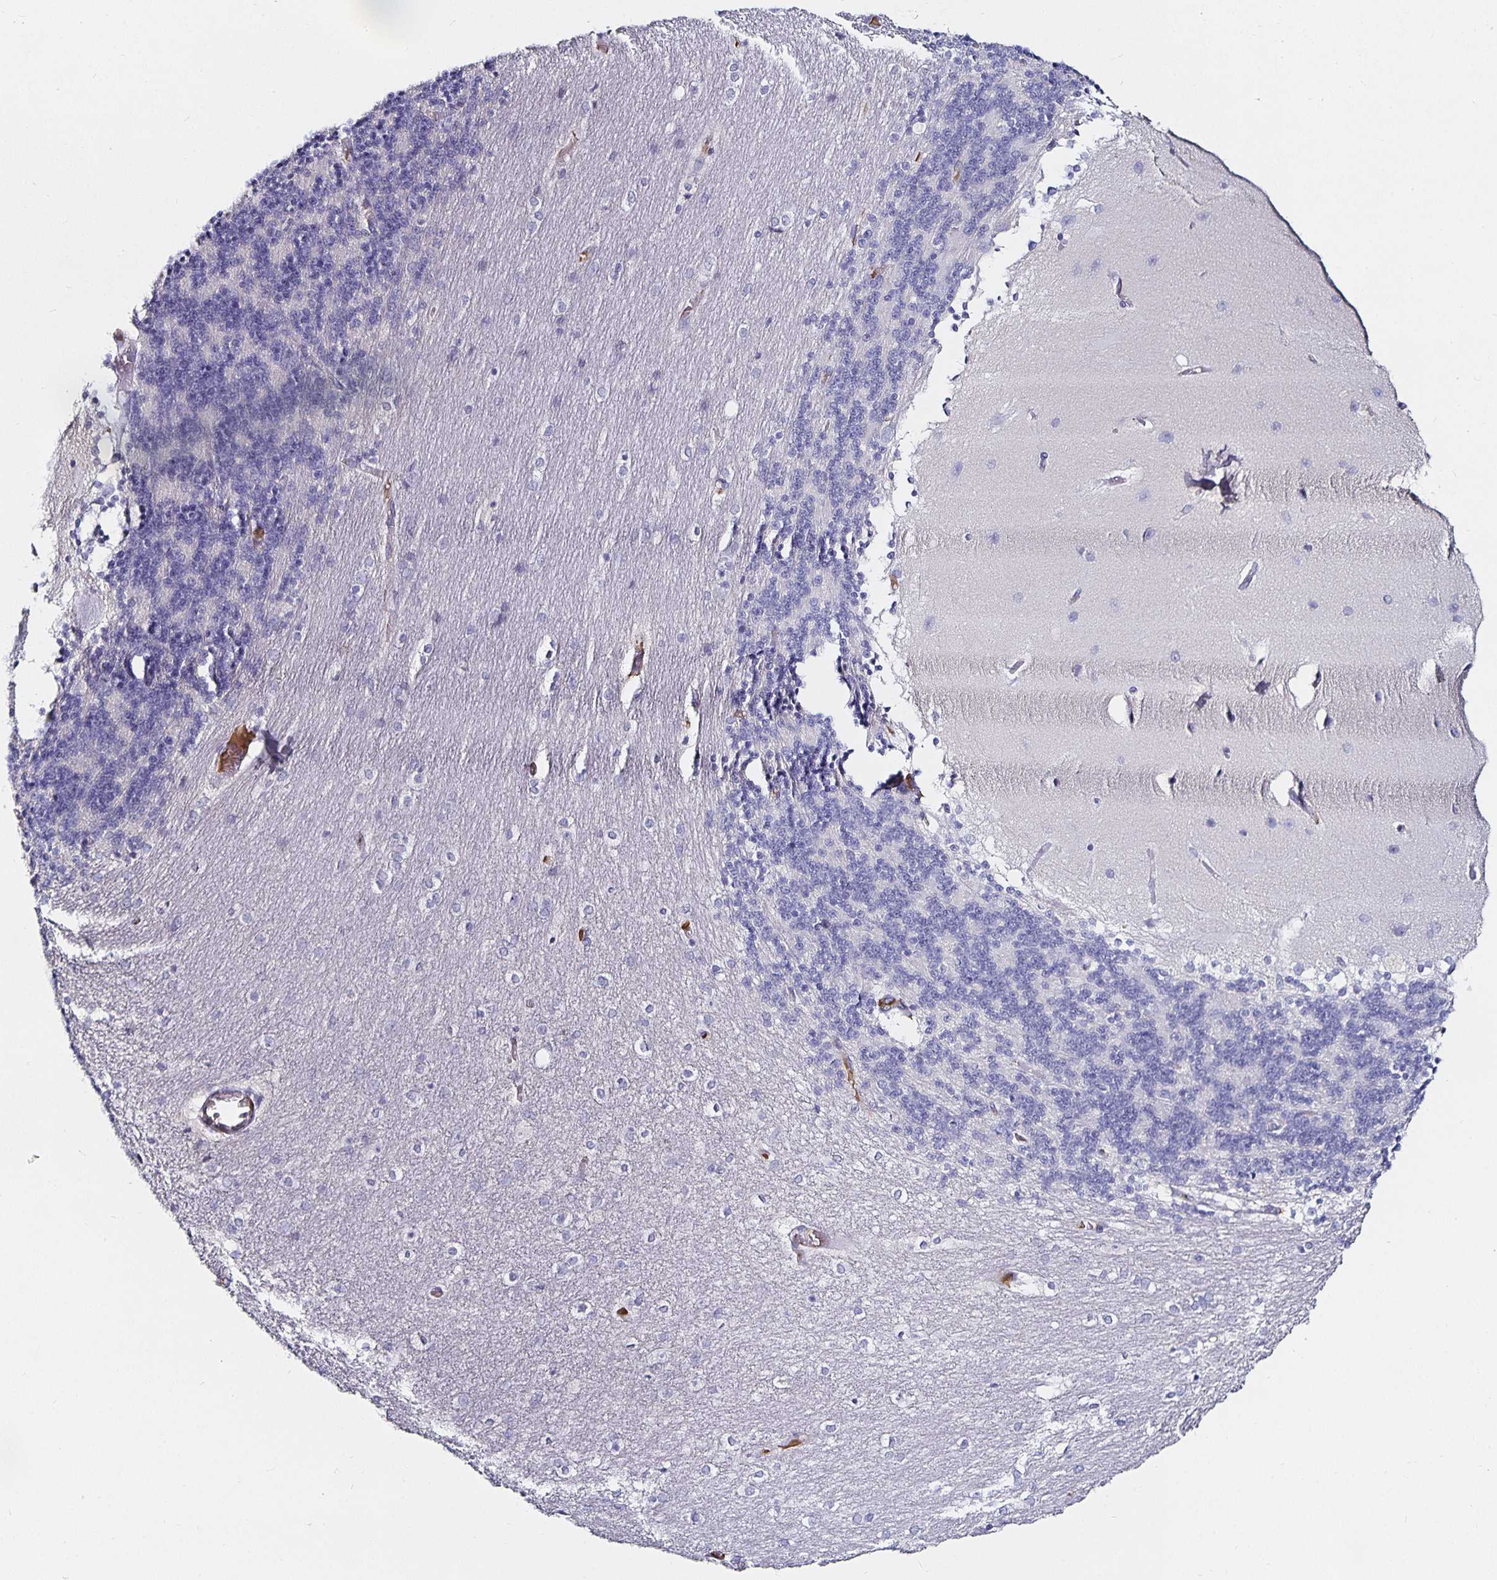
{"staining": {"intensity": "negative", "quantity": "none", "location": "none"}, "tissue": "cerebellum", "cell_type": "Cells in granular layer", "image_type": "normal", "snomed": [{"axis": "morphology", "description": "Normal tissue, NOS"}, {"axis": "topography", "description": "Cerebellum"}], "caption": "High power microscopy photomicrograph of an IHC micrograph of benign cerebellum, revealing no significant expression in cells in granular layer. The staining is performed using DAB brown chromogen with nuclei counter-stained in using hematoxylin.", "gene": "TTR", "patient": {"sex": "female", "age": 54}}